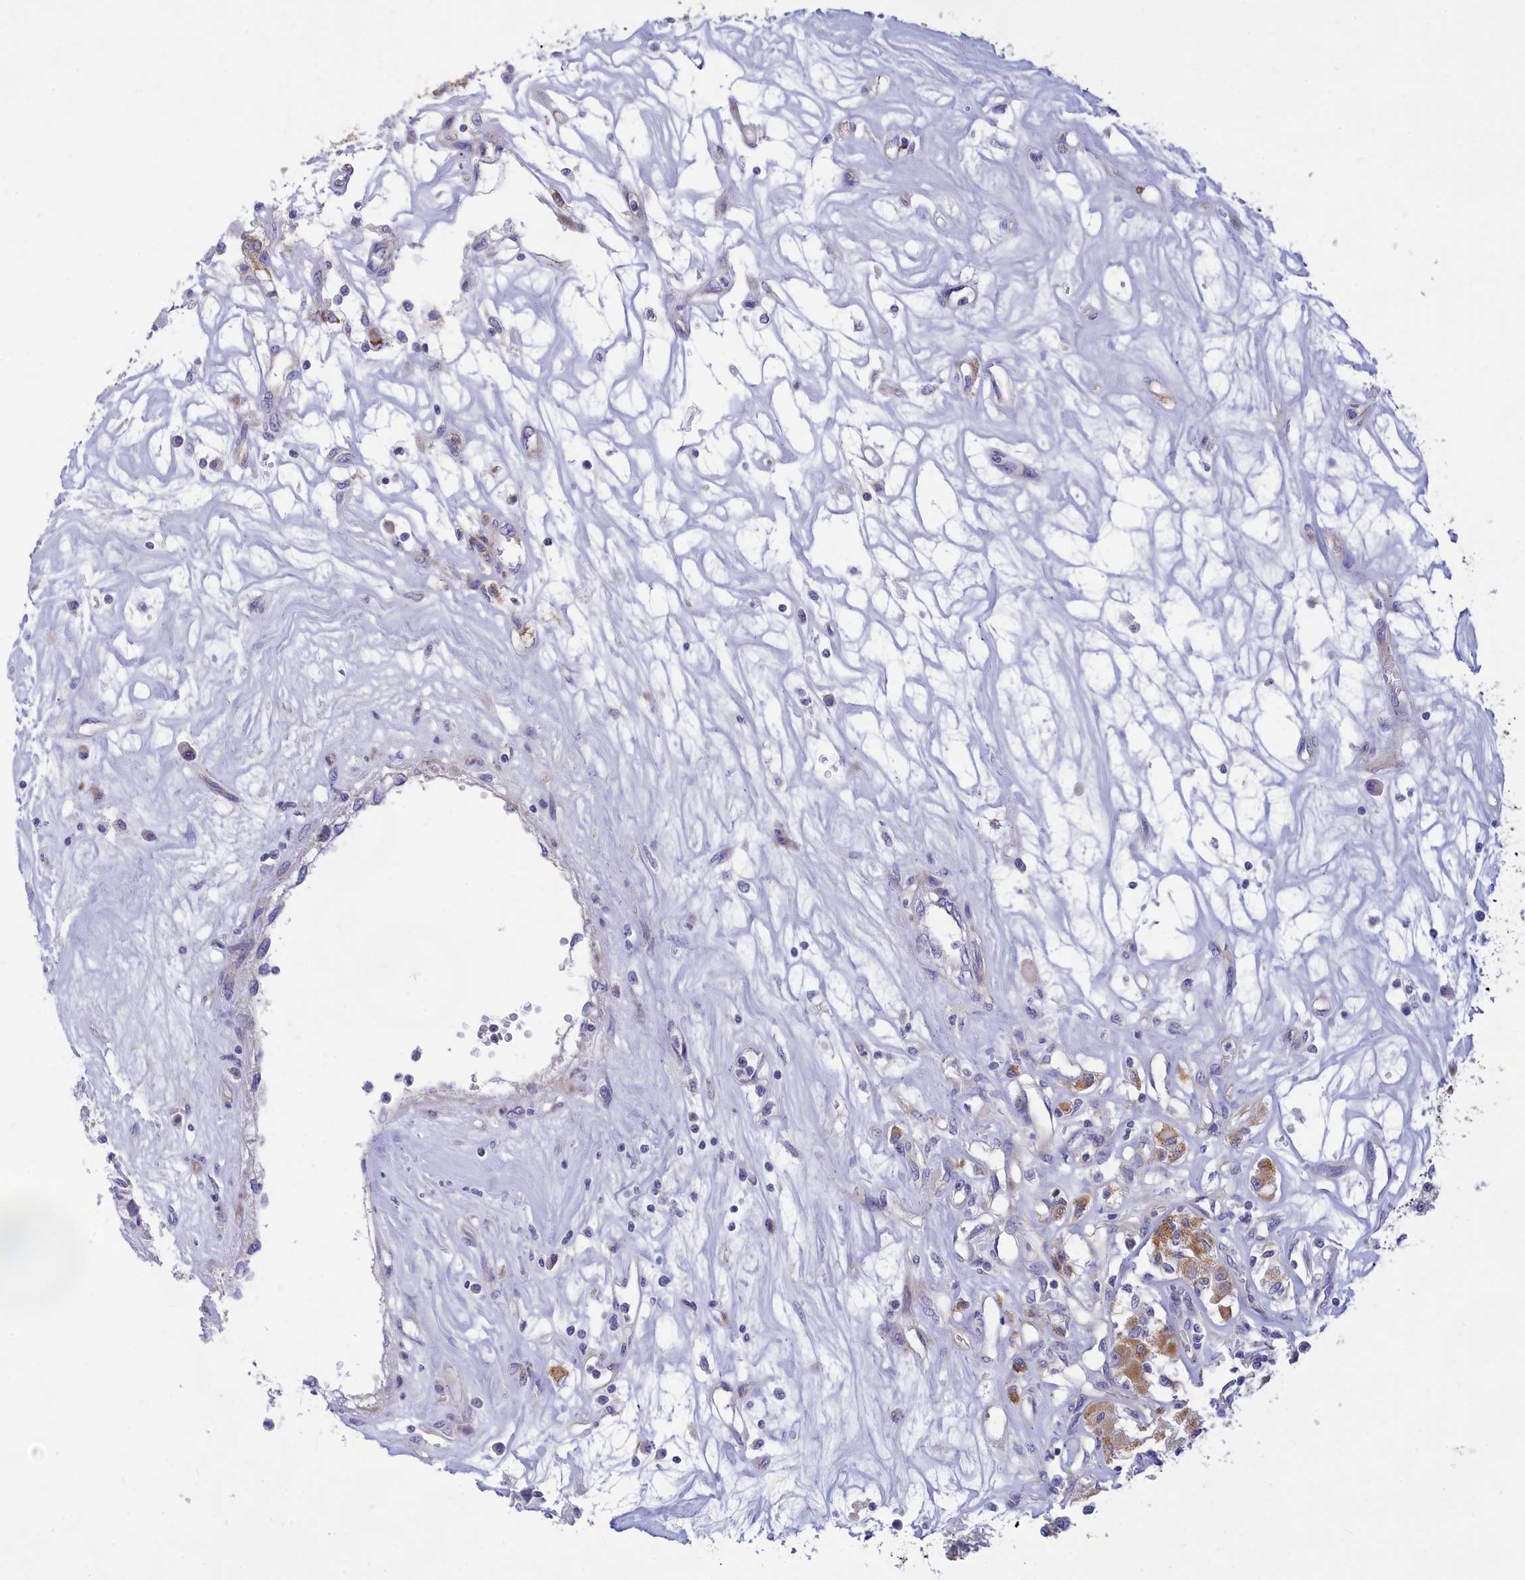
{"staining": {"intensity": "moderate", "quantity": "25%-75%", "location": "cytoplasmic/membranous"}, "tissue": "renal cancer", "cell_type": "Tumor cells", "image_type": "cancer", "snomed": [{"axis": "morphology", "description": "Adenocarcinoma, NOS"}, {"axis": "topography", "description": "Kidney"}], "caption": "A brown stain highlights moderate cytoplasmic/membranous staining of a protein in human renal cancer tumor cells.", "gene": "TMEM30B", "patient": {"sex": "female", "age": 59}}